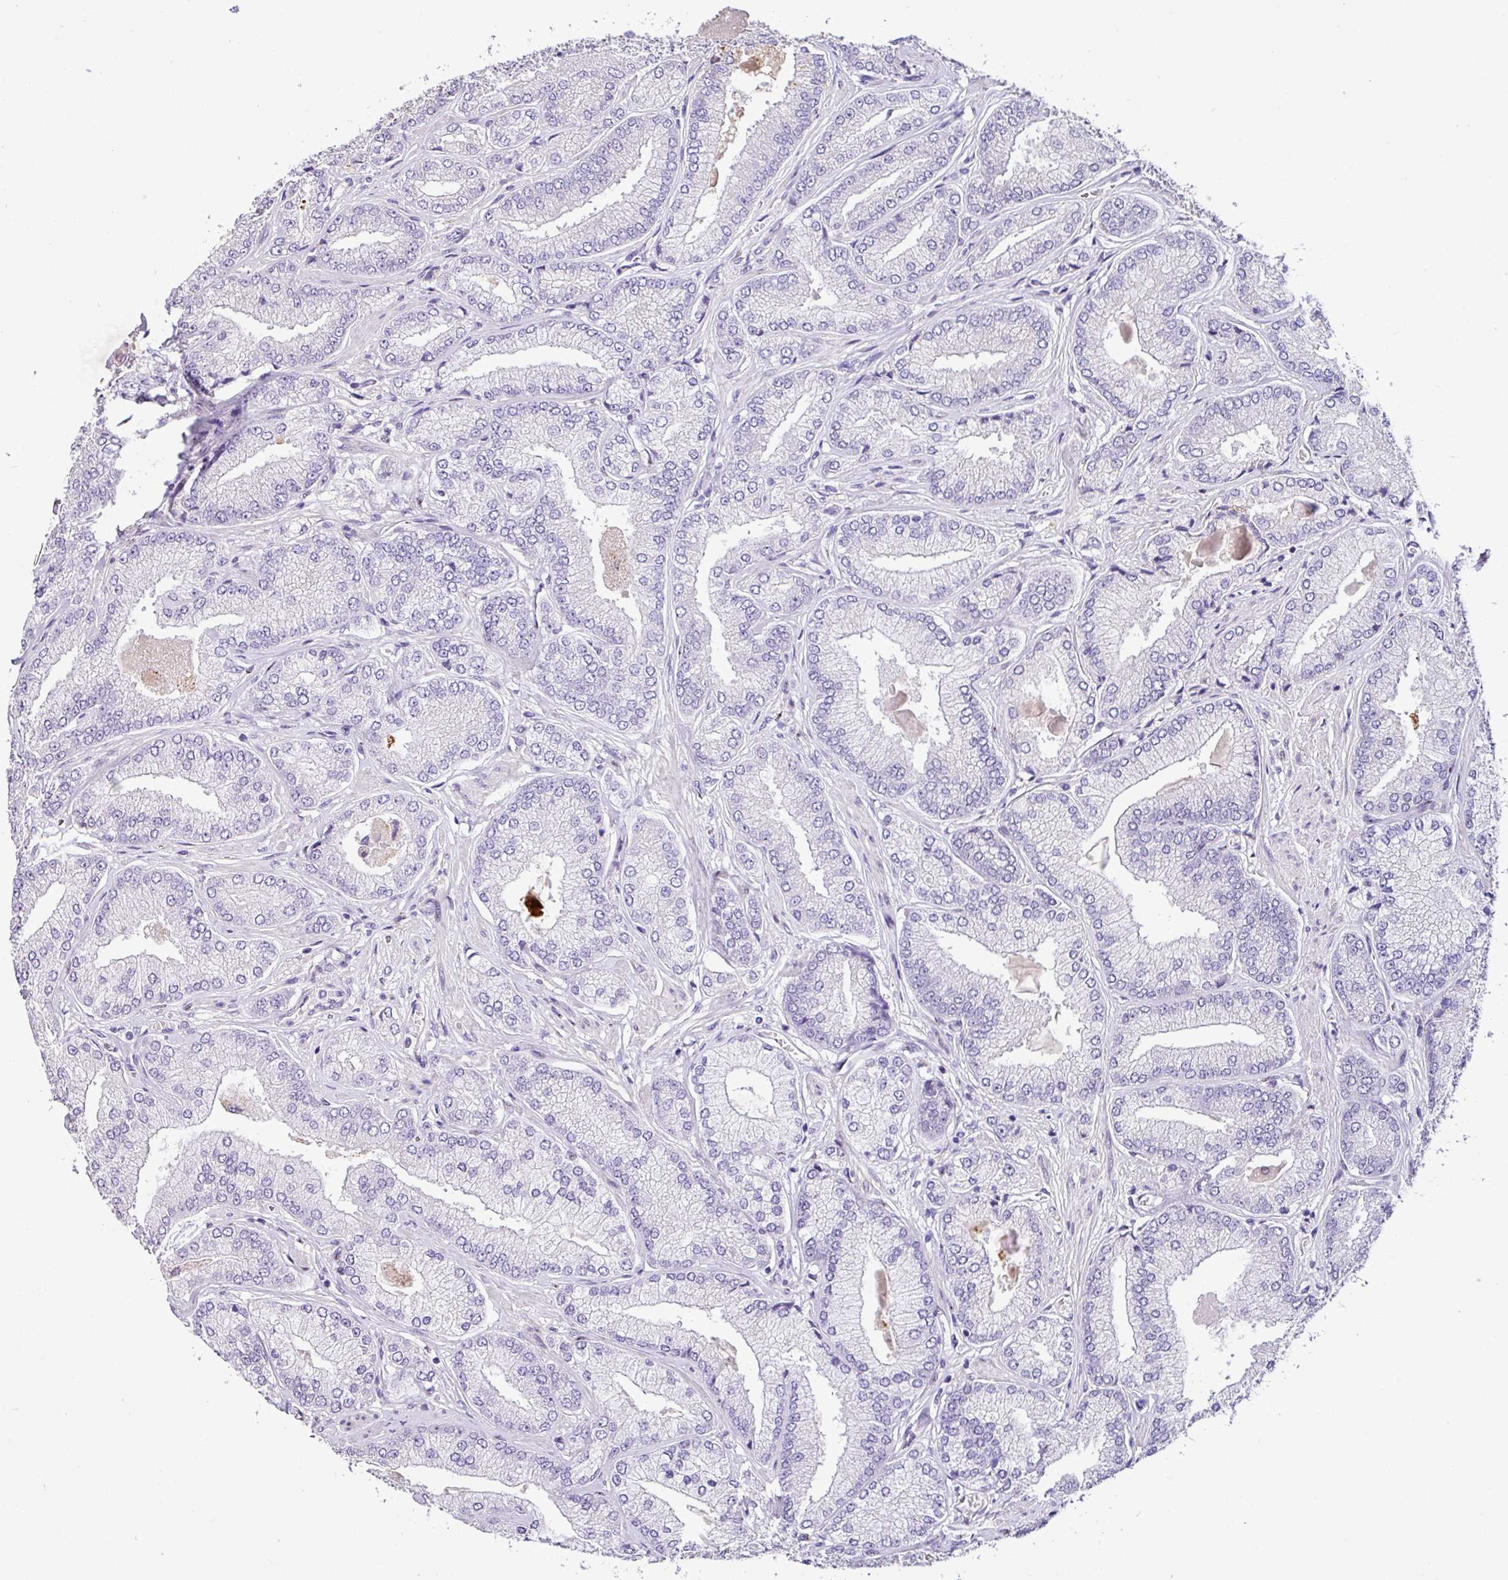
{"staining": {"intensity": "negative", "quantity": "none", "location": "none"}, "tissue": "prostate cancer", "cell_type": "Tumor cells", "image_type": "cancer", "snomed": [{"axis": "morphology", "description": "Adenocarcinoma, High grade"}, {"axis": "topography", "description": "Prostate"}], "caption": "This is a micrograph of IHC staining of prostate cancer, which shows no positivity in tumor cells.", "gene": "ZG16", "patient": {"sex": "male", "age": 68}}